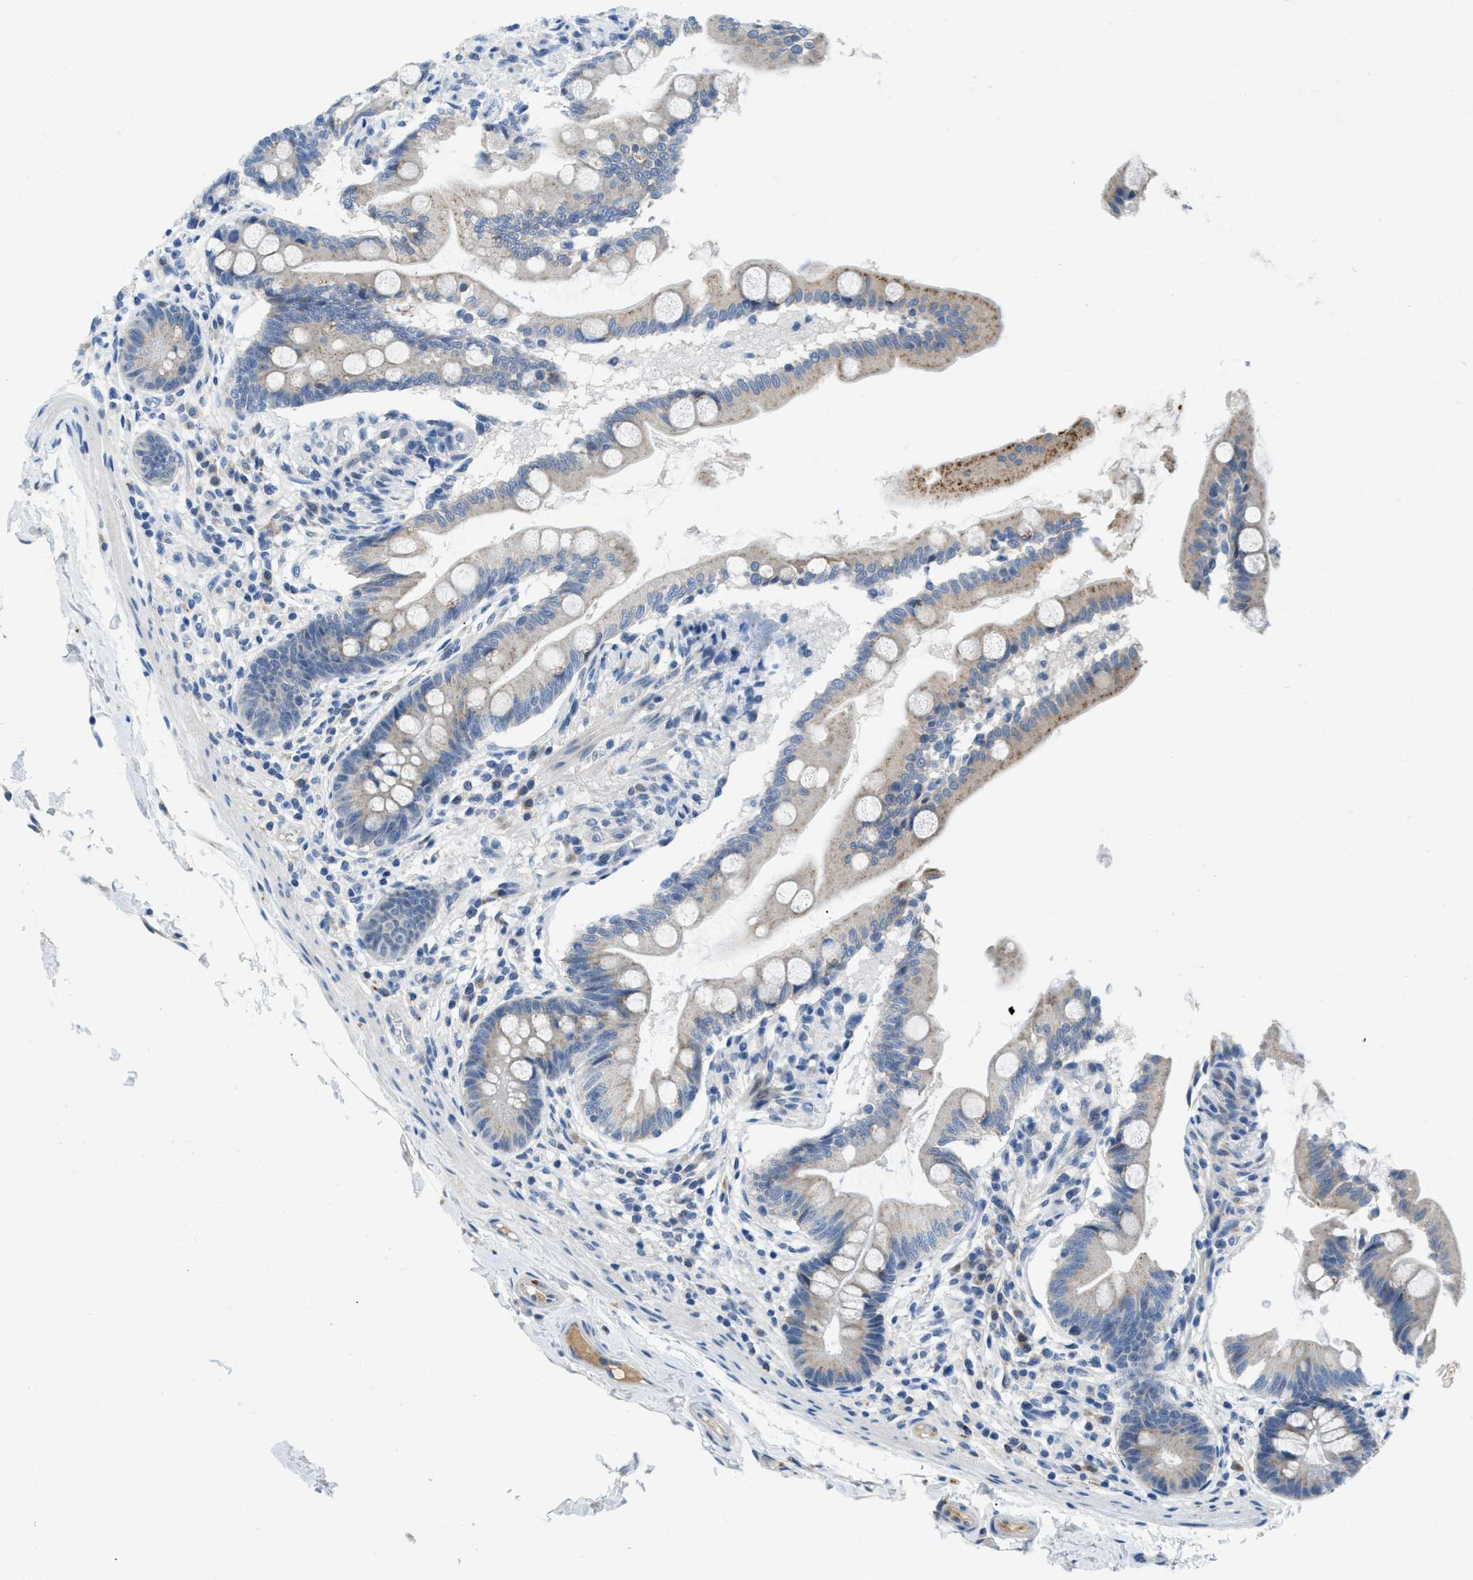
{"staining": {"intensity": "moderate", "quantity": "25%-75%", "location": "cytoplasmic/membranous"}, "tissue": "small intestine", "cell_type": "Glandular cells", "image_type": "normal", "snomed": [{"axis": "morphology", "description": "Normal tissue, NOS"}, {"axis": "topography", "description": "Small intestine"}], "caption": "Protein staining of normal small intestine demonstrates moderate cytoplasmic/membranous expression in approximately 25%-75% of glandular cells. The staining is performed using DAB brown chromogen to label protein expression. The nuclei are counter-stained blue using hematoxylin.", "gene": "TSPAN3", "patient": {"sex": "female", "age": 56}}